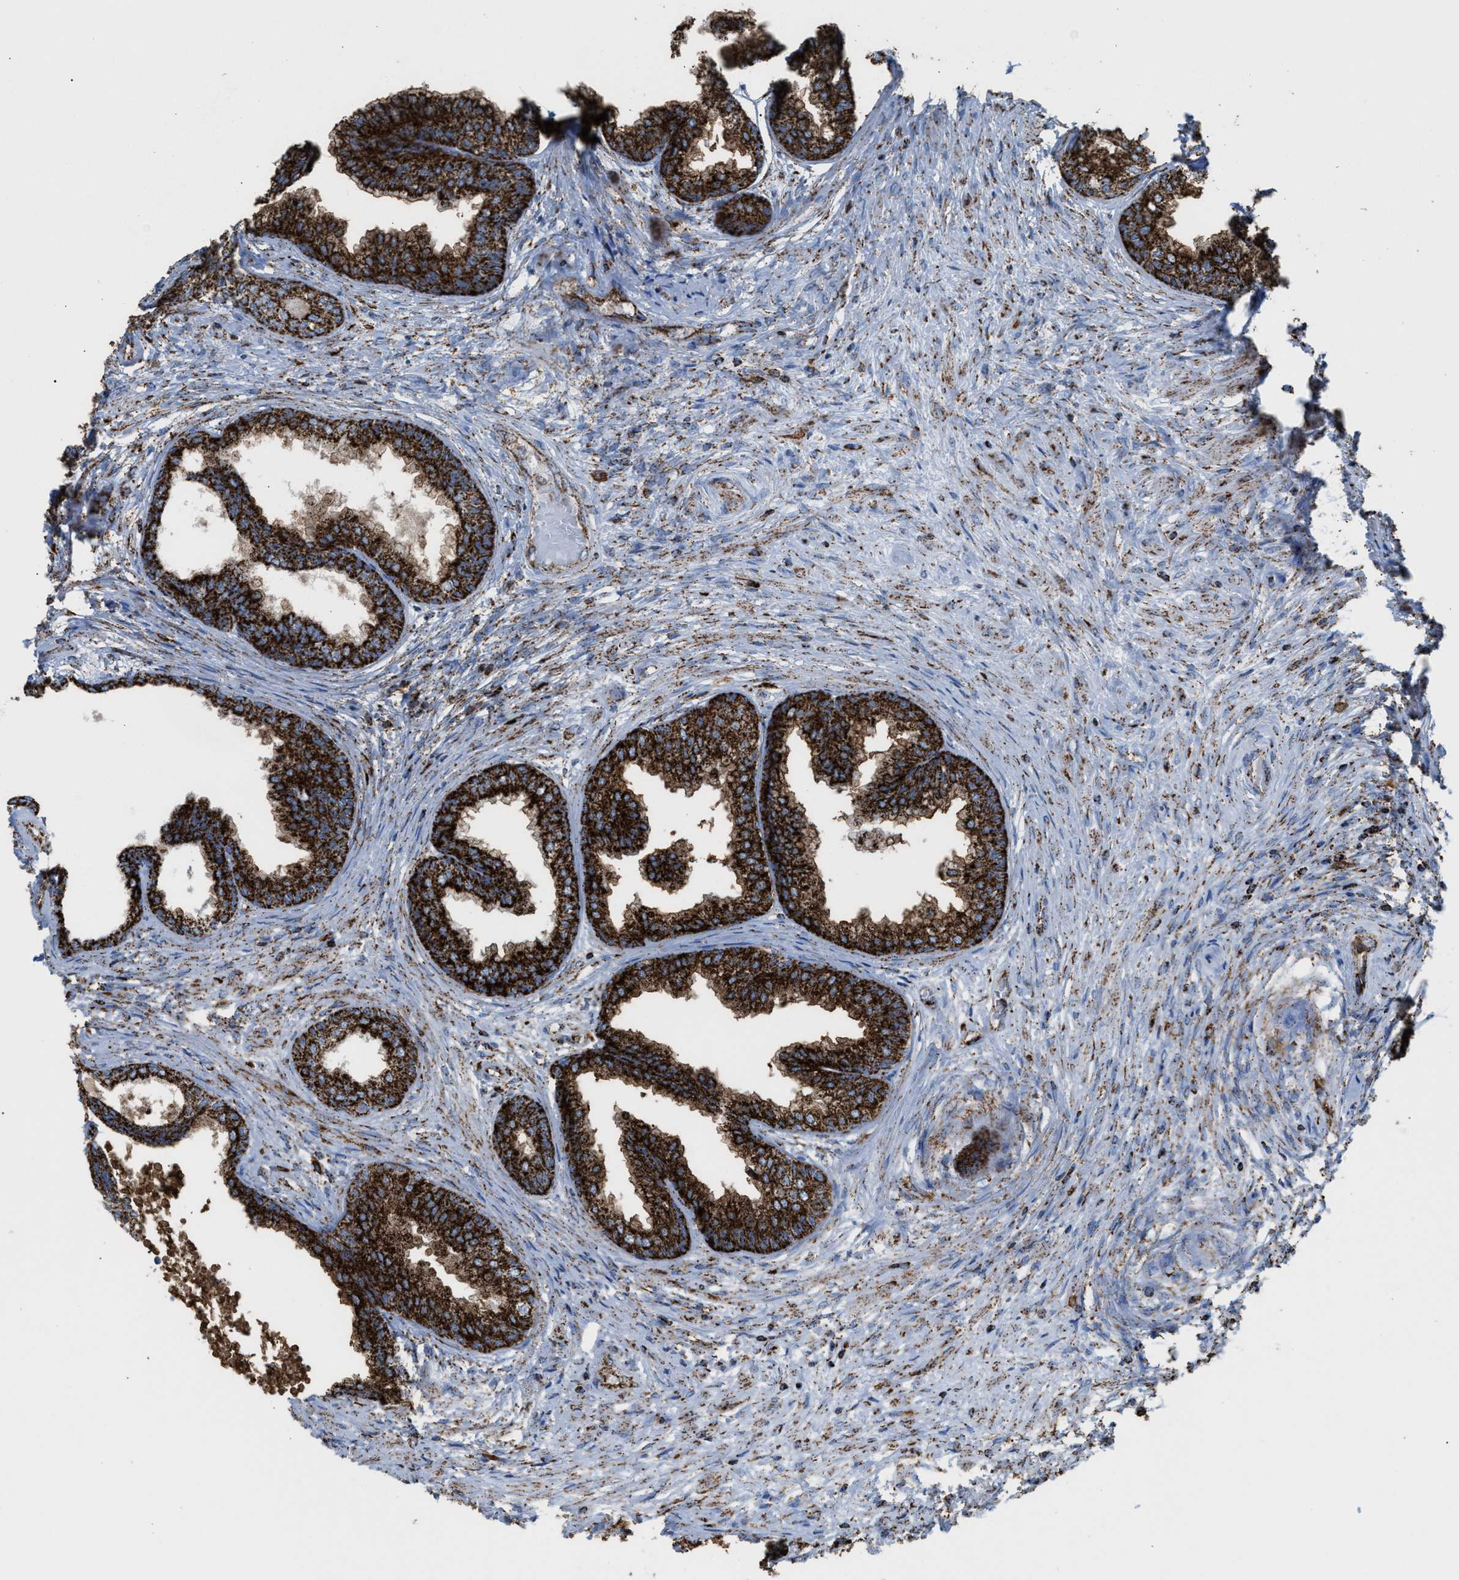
{"staining": {"intensity": "strong", "quantity": ">75%", "location": "cytoplasmic/membranous"}, "tissue": "prostate", "cell_type": "Glandular cells", "image_type": "normal", "snomed": [{"axis": "morphology", "description": "Normal tissue, NOS"}, {"axis": "topography", "description": "Prostate"}], "caption": "This photomicrograph exhibits IHC staining of benign human prostate, with high strong cytoplasmic/membranous staining in approximately >75% of glandular cells.", "gene": "ECHS1", "patient": {"sex": "male", "age": 76}}